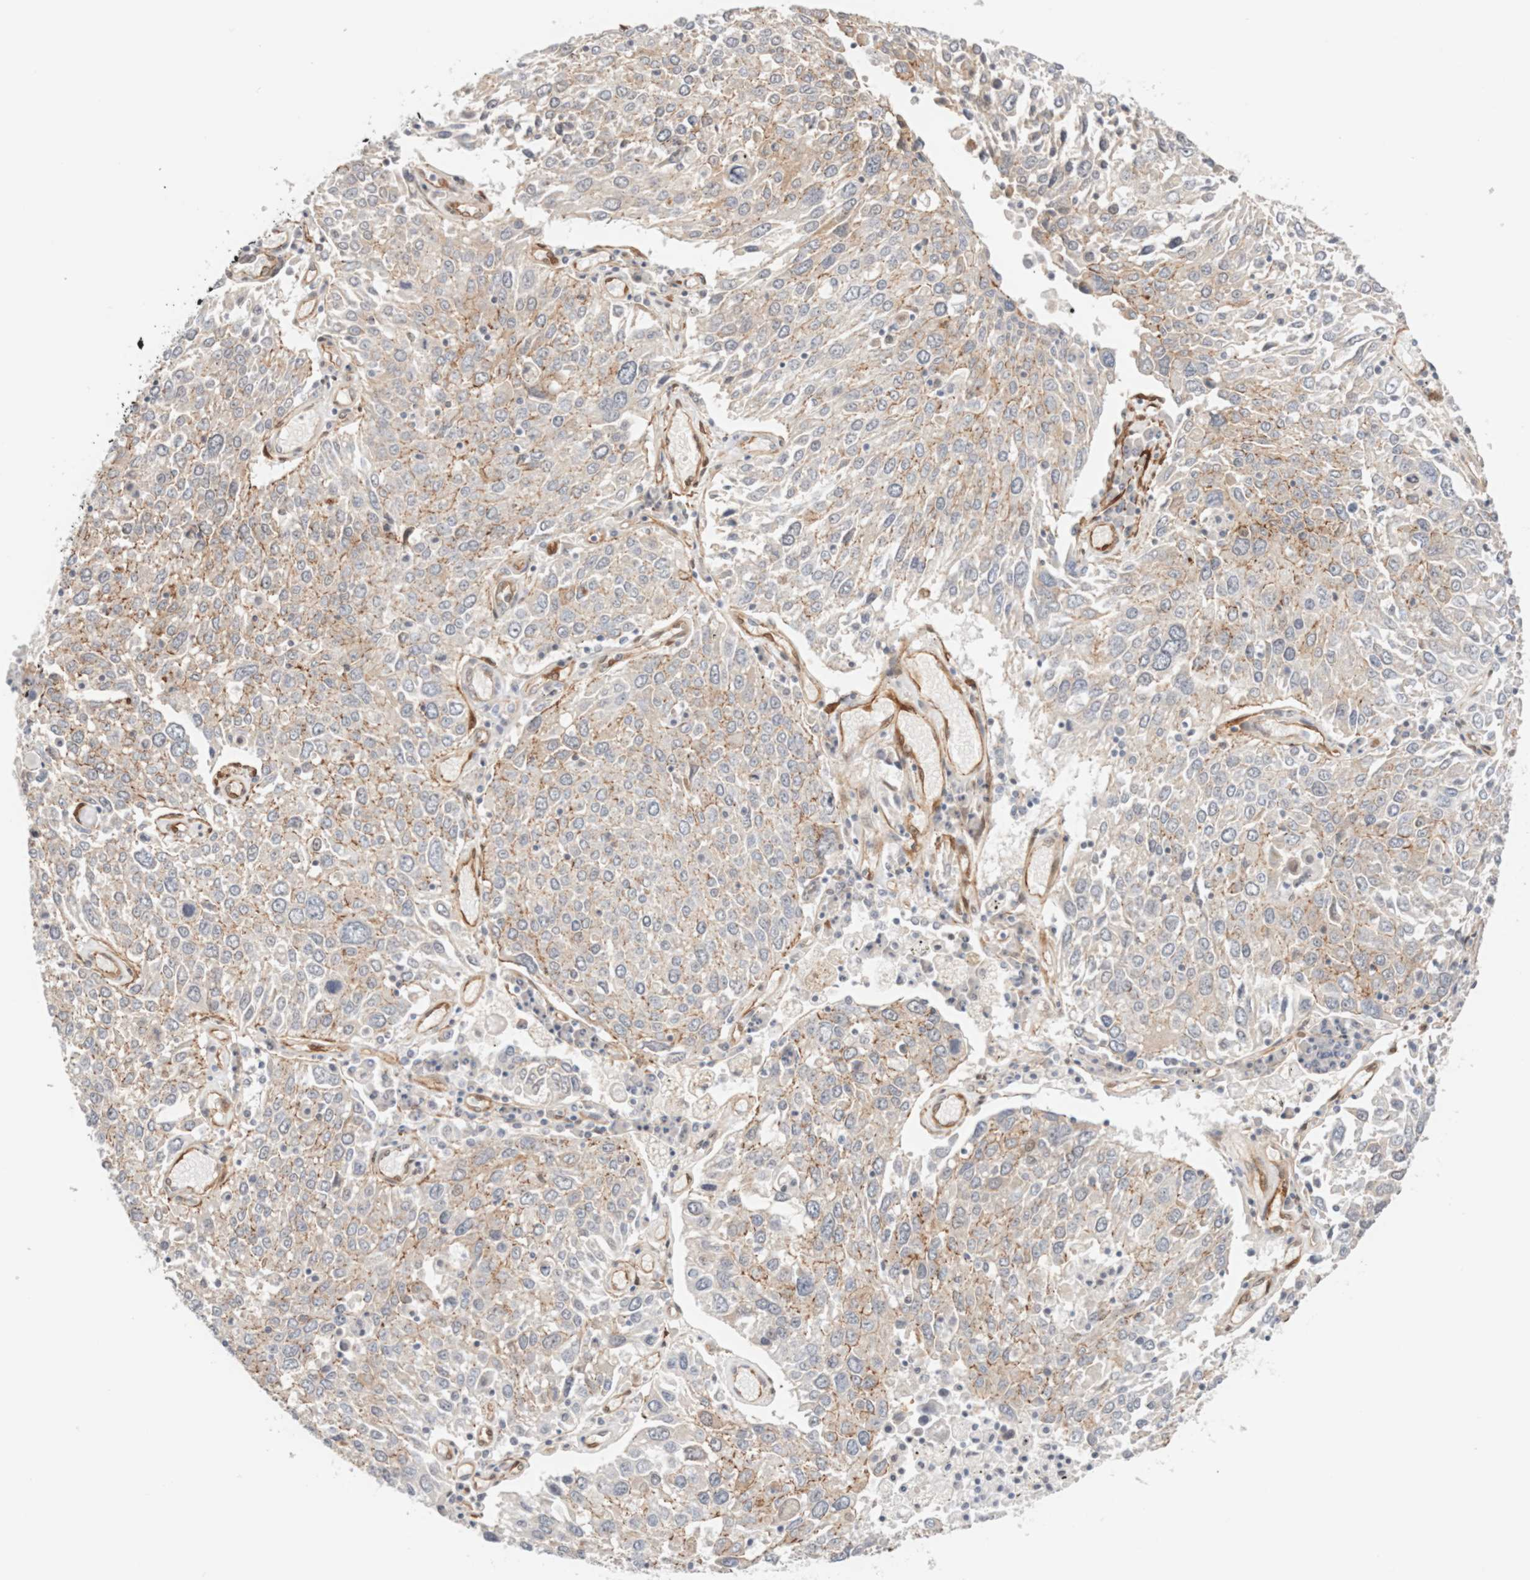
{"staining": {"intensity": "weak", "quantity": "<25%", "location": "cytoplasmic/membranous"}, "tissue": "lung cancer", "cell_type": "Tumor cells", "image_type": "cancer", "snomed": [{"axis": "morphology", "description": "Squamous cell carcinoma, NOS"}, {"axis": "topography", "description": "Lung"}], "caption": "Human lung cancer (squamous cell carcinoma) stained for a protein using immunohistochemistry (IHC) exhibits no expression in tumor cells.", "gene": "LMCD1", "patient": {"sex": "male", "age": 65}}